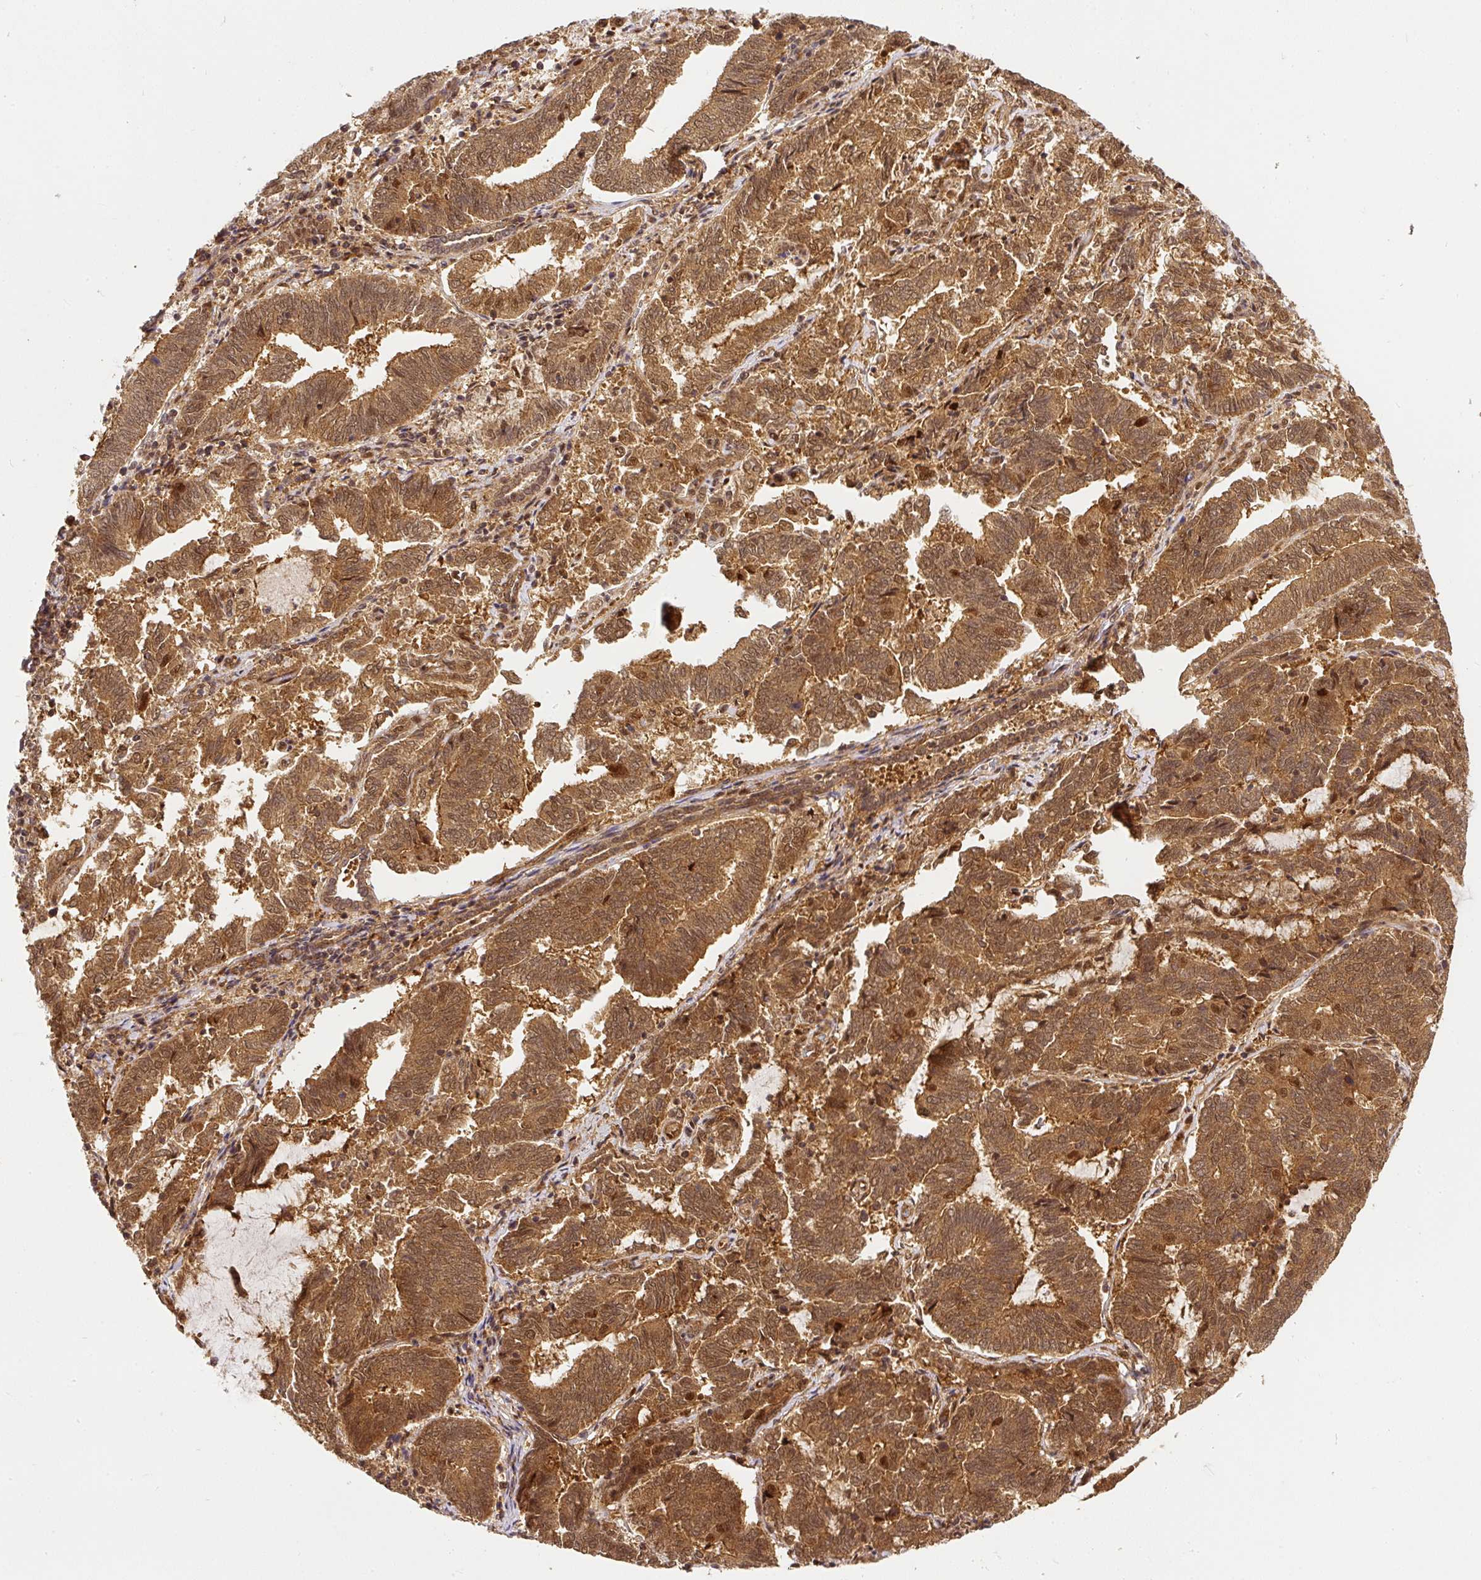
{"staining": {"intensity": "strong", "quantity": ">75%", "location": "cytoplasmic/membranous,nuclear"}, "tissue": "endometrial cancer", "cell_type": "Tumor cells", "image_type": "cancer", "snomed": [{"axis": "morphology", "description": "Adenocarcinoma, NOS"}, {"axis": "topography", "description": "Endometrium"}], "caption": "This image exhibits immunohistochemistry (IHC) staining of human endometrial adenocarcinoma, with high strong cytoplasmic/membranous and nuclear positivity in about >75% of tumor cells.", "gene": "PSMD1", "patient": {"sex": "female", "age": 80}}